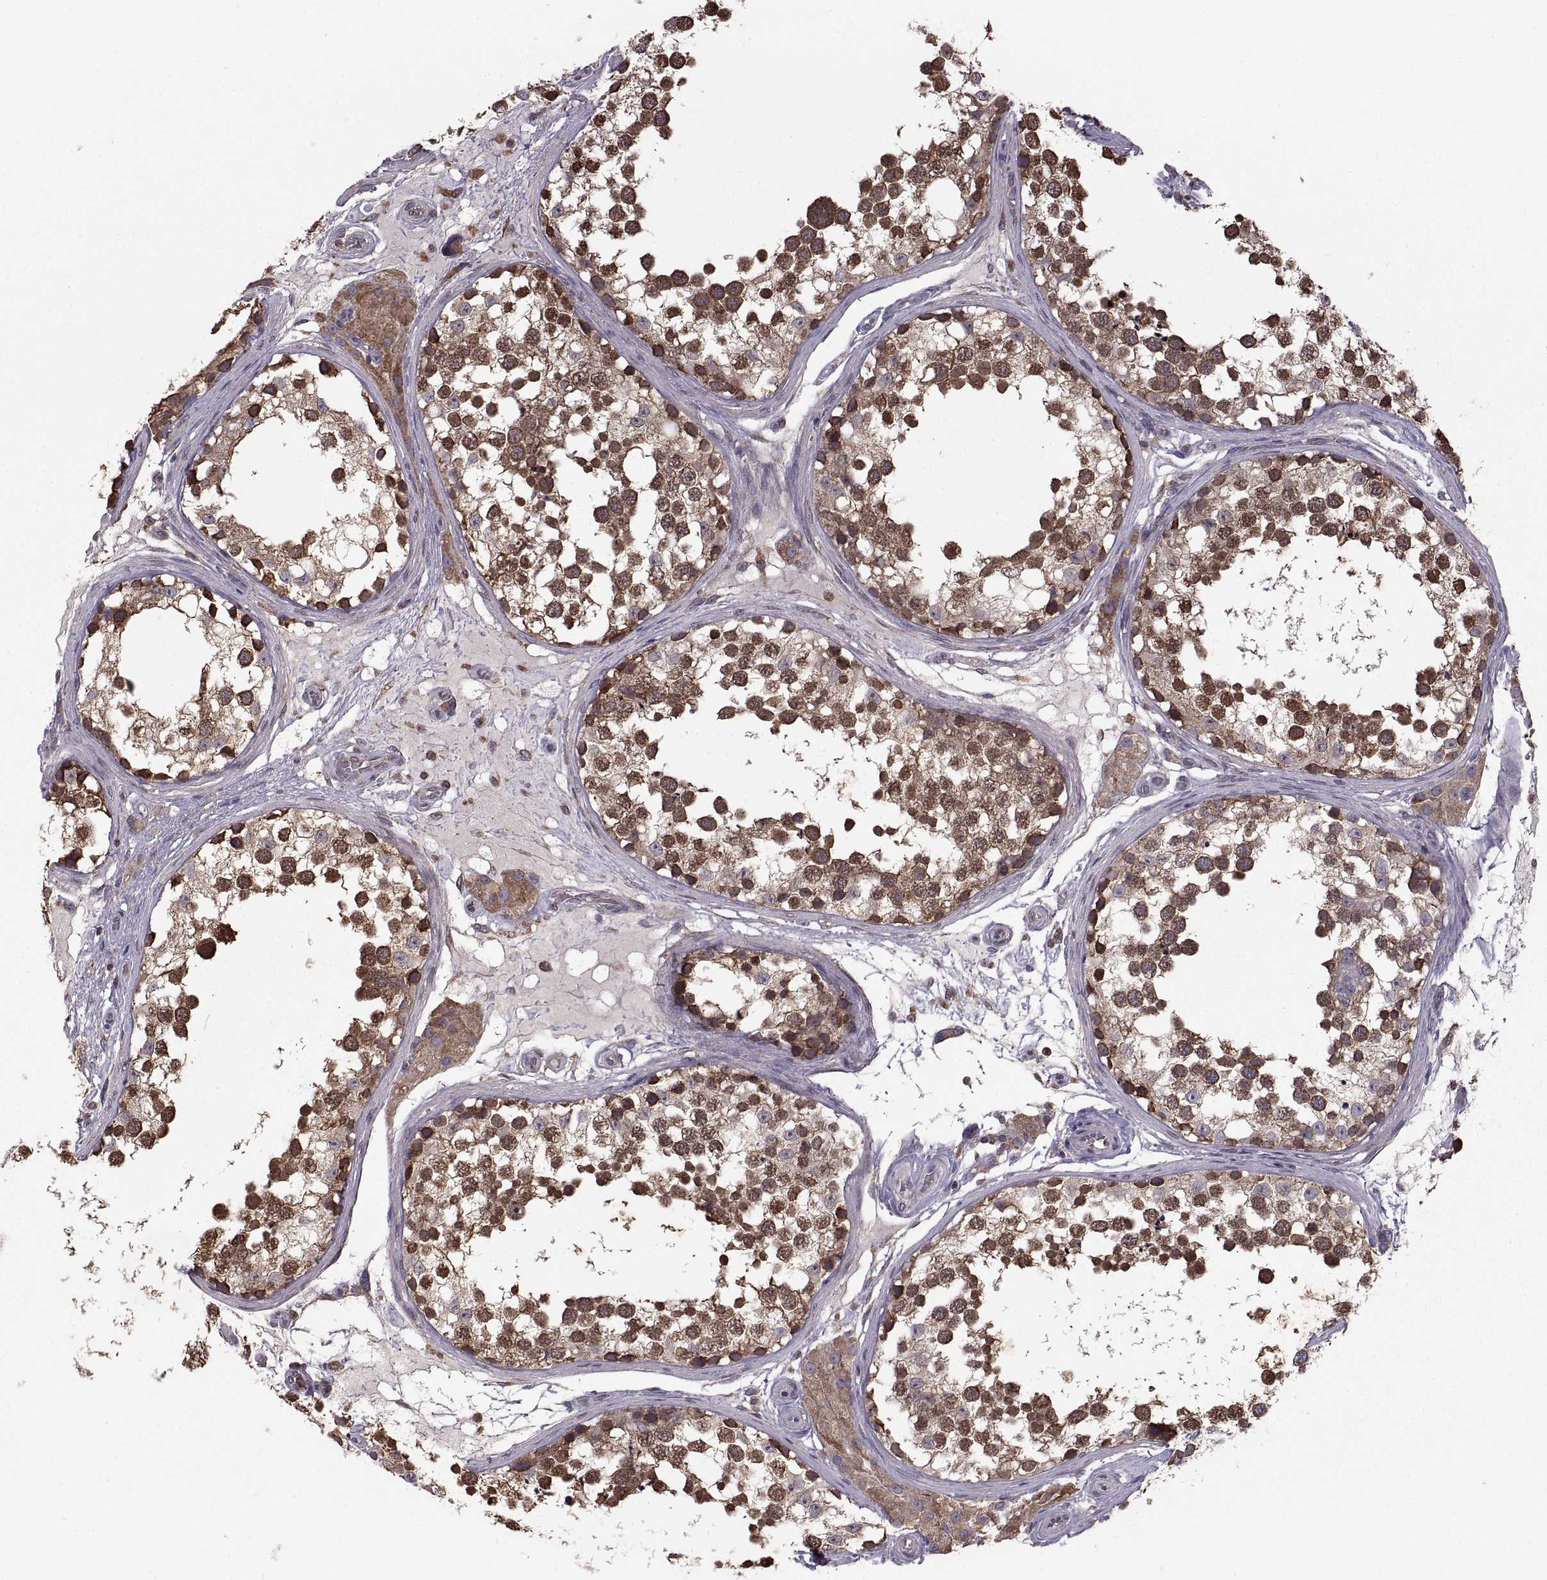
{"staining": {"intensity": "strong", "quantity": ">75%", "location": "cytoplasmic/membranous"}, "tissue": "testis", "cell_type": "Cells in seminiferous ducts", "image_type": "normal", "snomed": [{"axis": "morphology", "description": "Normal tissue, NOS"}, {"axis": "morphology", "description": "Seminoma, NOS"}, {"axis": "topography", "description": "Testis"}], "caption": "Human testis stained for a protein (brown) reveals strong cytoplasmic/membranous positive positivity in approximately >75% of cells in seminiferous ducts.", "gene": "PDIA3", "patient": {"sex": "male", "age": 65}}